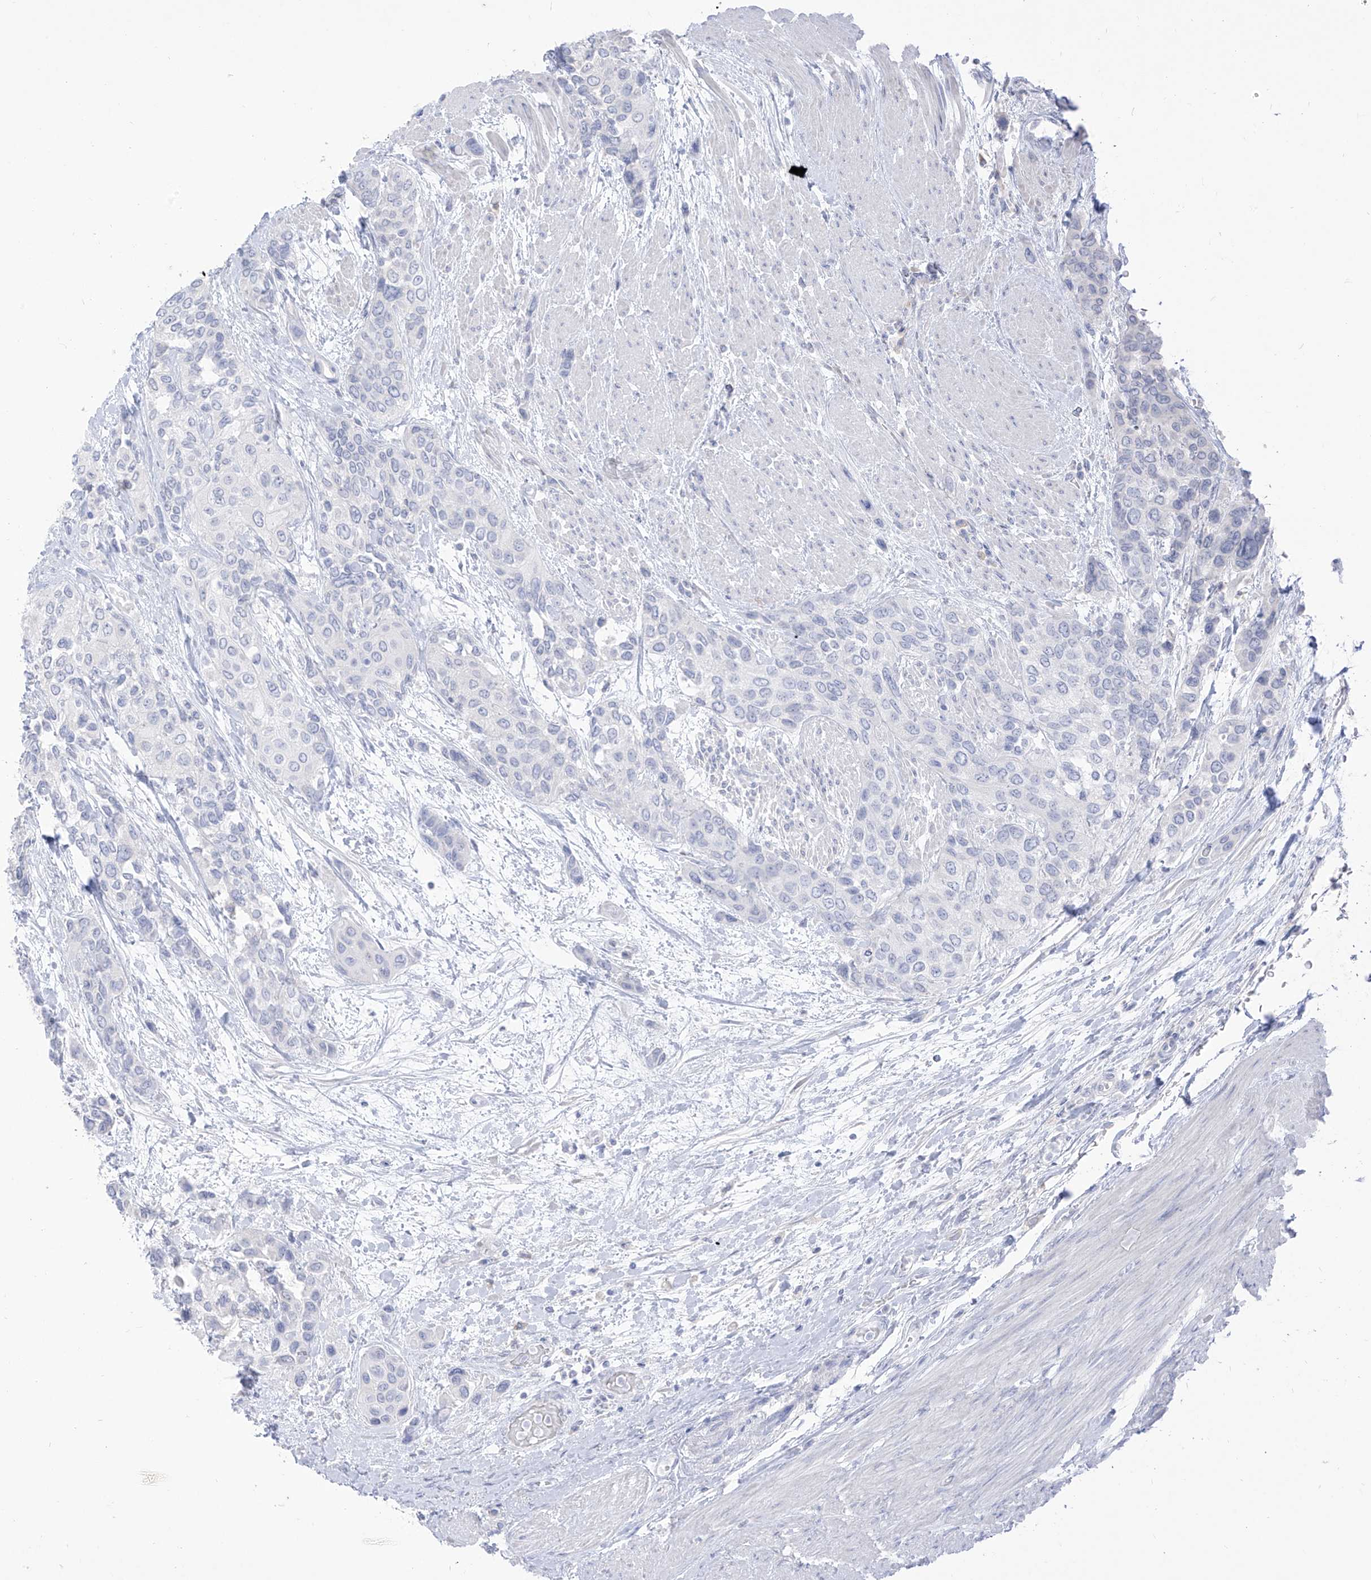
{"staining": {"intensity": "negative", "quantity": "none", "location": "none"}, "tissue": "urothelial cancer", "cell_type": "Tumor cells", "image_type": "cancer", "snomed": [{"axis": "morphology", "description": "Normal tissue, NOS"}, {"axis": "morphology", "description": "Urothelial carcinoma, High grade"}, {"axis": "topography", "description": "Vascular tissue"}, {"axis": "topography", "description": "Urinary bladder"}], "caption": "Image shows no significant protein positivity in tumor cells of urothelial carcinoma (high-grade). (DAB immunohistochemistry (IHC), high magnification).", "gene": "TGM4", "patient": {"sex": "female", "age": 56}}